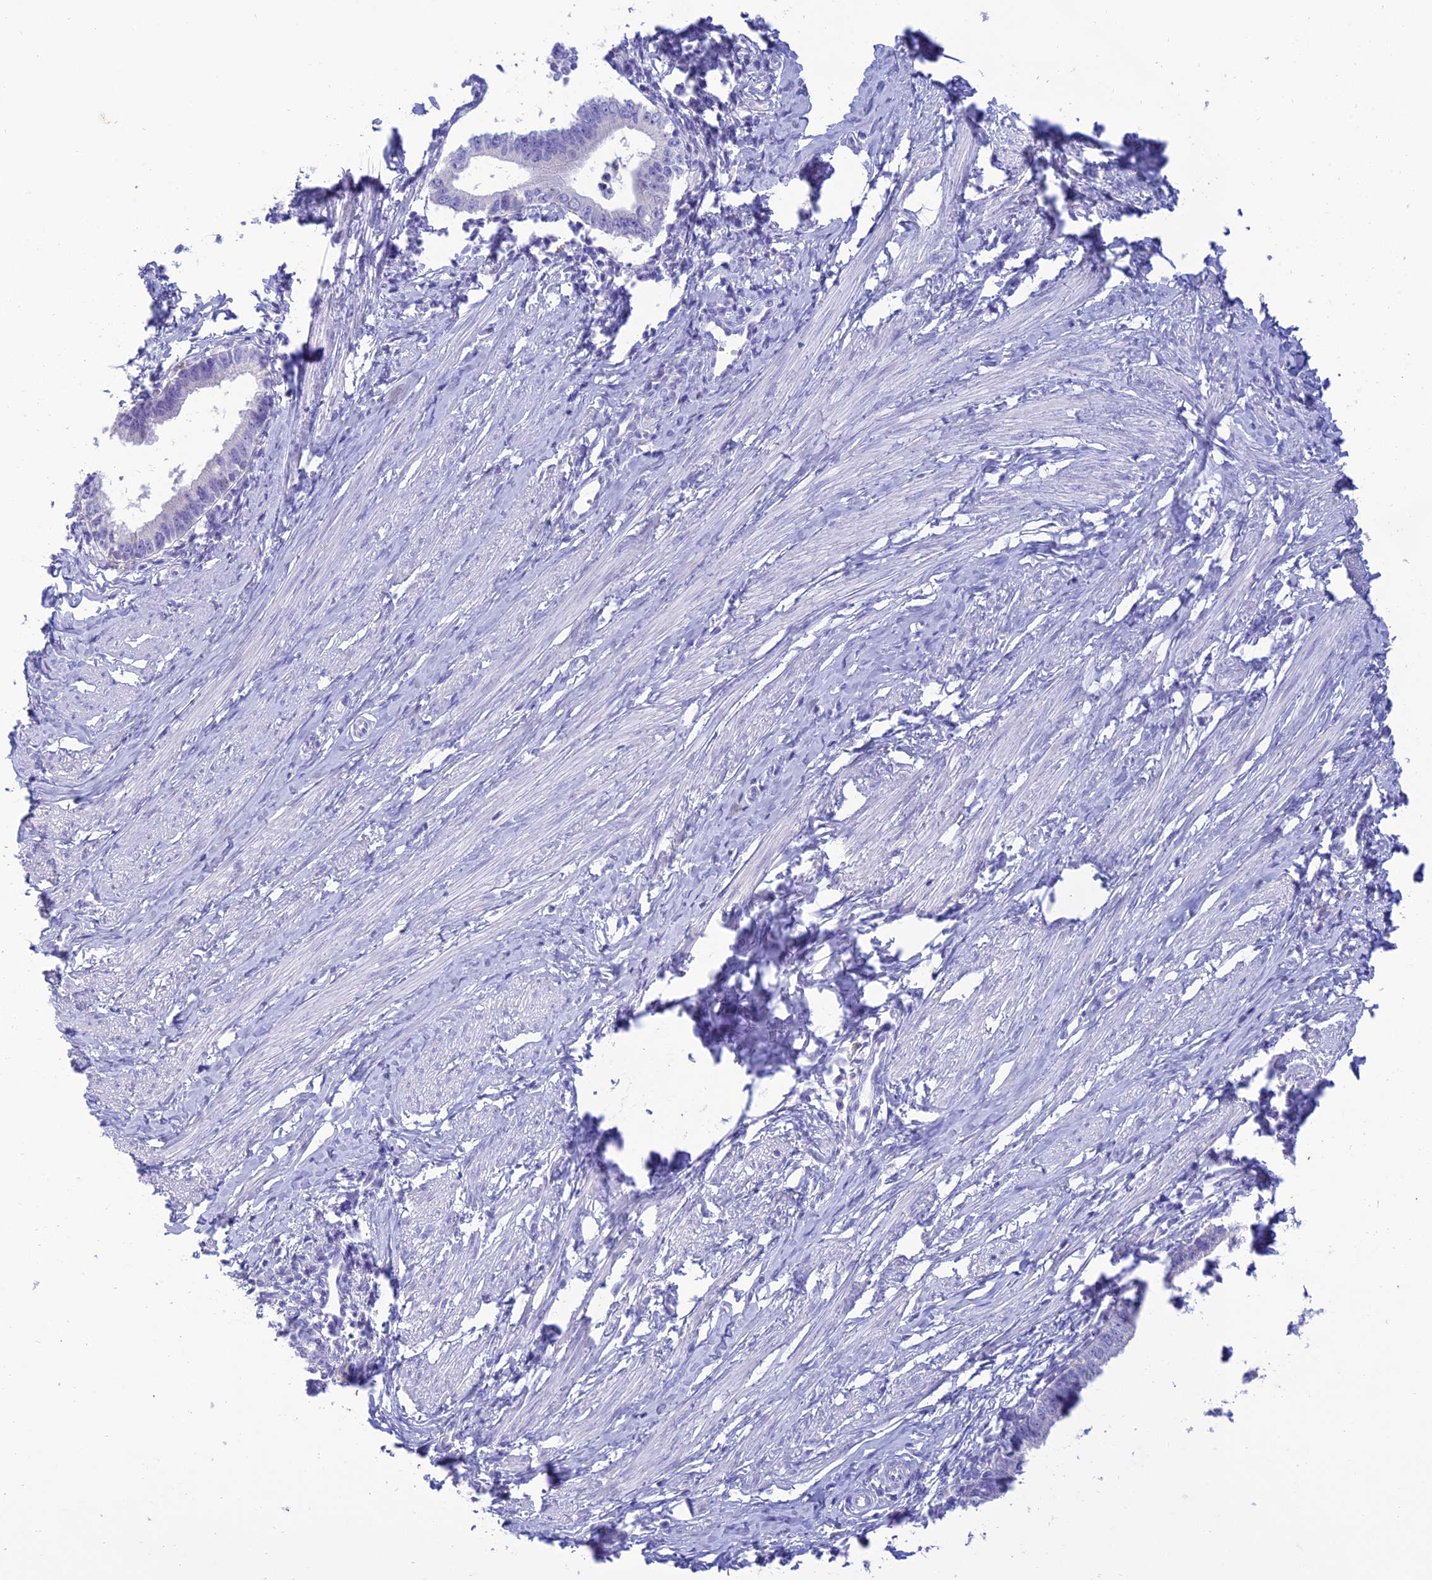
{"staining": {"intensity": "negative", "quantity": "none", "location": "none"}, "tissue": "cervical cancer", "cell_type": "Tumor cells", "image_type": "cancer", "snomed": [{"axis": "morphology", "description": "Adenocarcinoma, NOS"}, {"axis": "topography", "description": "Cervix"}], "caption": "High magnification brightfield microscopy of cervical cancer stained with DAB (brown) and counterstained with hematoxylin (blue): tumor cells show no significant staining.", "gene": "MAL2", "patient": {"sex": "female", "age": 36}}